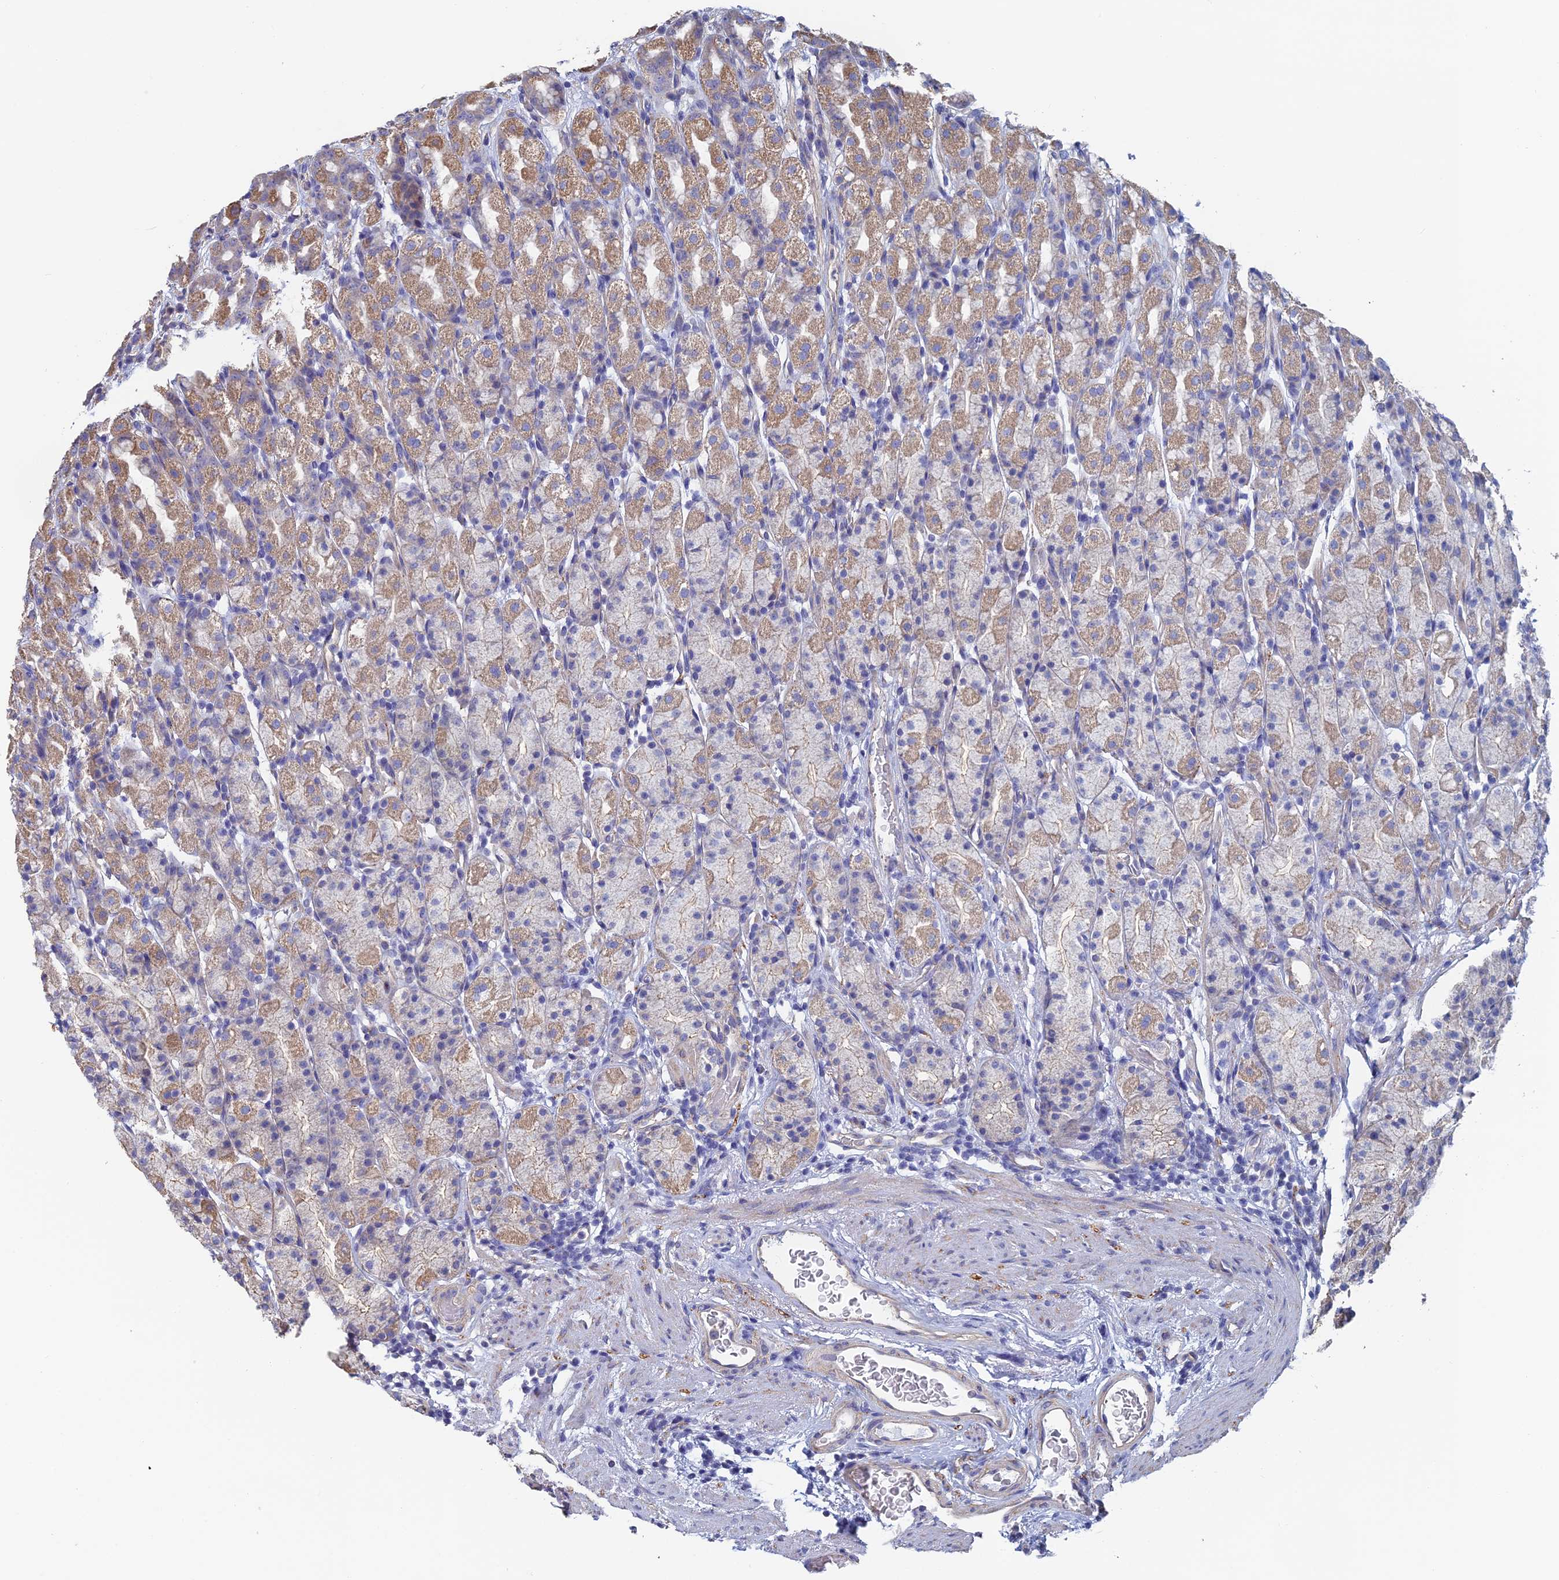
{"staining": {"intensity": "weak", "quantity": "25%-75%", "location": "cytoplasmic/membranous"}, "tissue": "stomach", "cell_type": "Glandular cells", "image_type": "normal", "snomed": [{"axis": "morphology", "description": "Normal tissue, NOS"}, {"axis": "topography", "description": "Stomach, upper"}, {"axis": "topography", "description": "Stomach, lower"}, {"axis": "topography", "description": "Small intestine"}], "caption": "High-magnification brightfield microscopy of unremarkable stomach stained with DAB (3,3'-diaminobenzidine) (brown) and counterstained with hematoxylin (blue). glandular cells exhibit weak cytoplasmic/membranous positivity is seen in approximately25%-75% of cells.", "gene": "PCDHA5", "patient": {"sex": "male", "age": 68}}